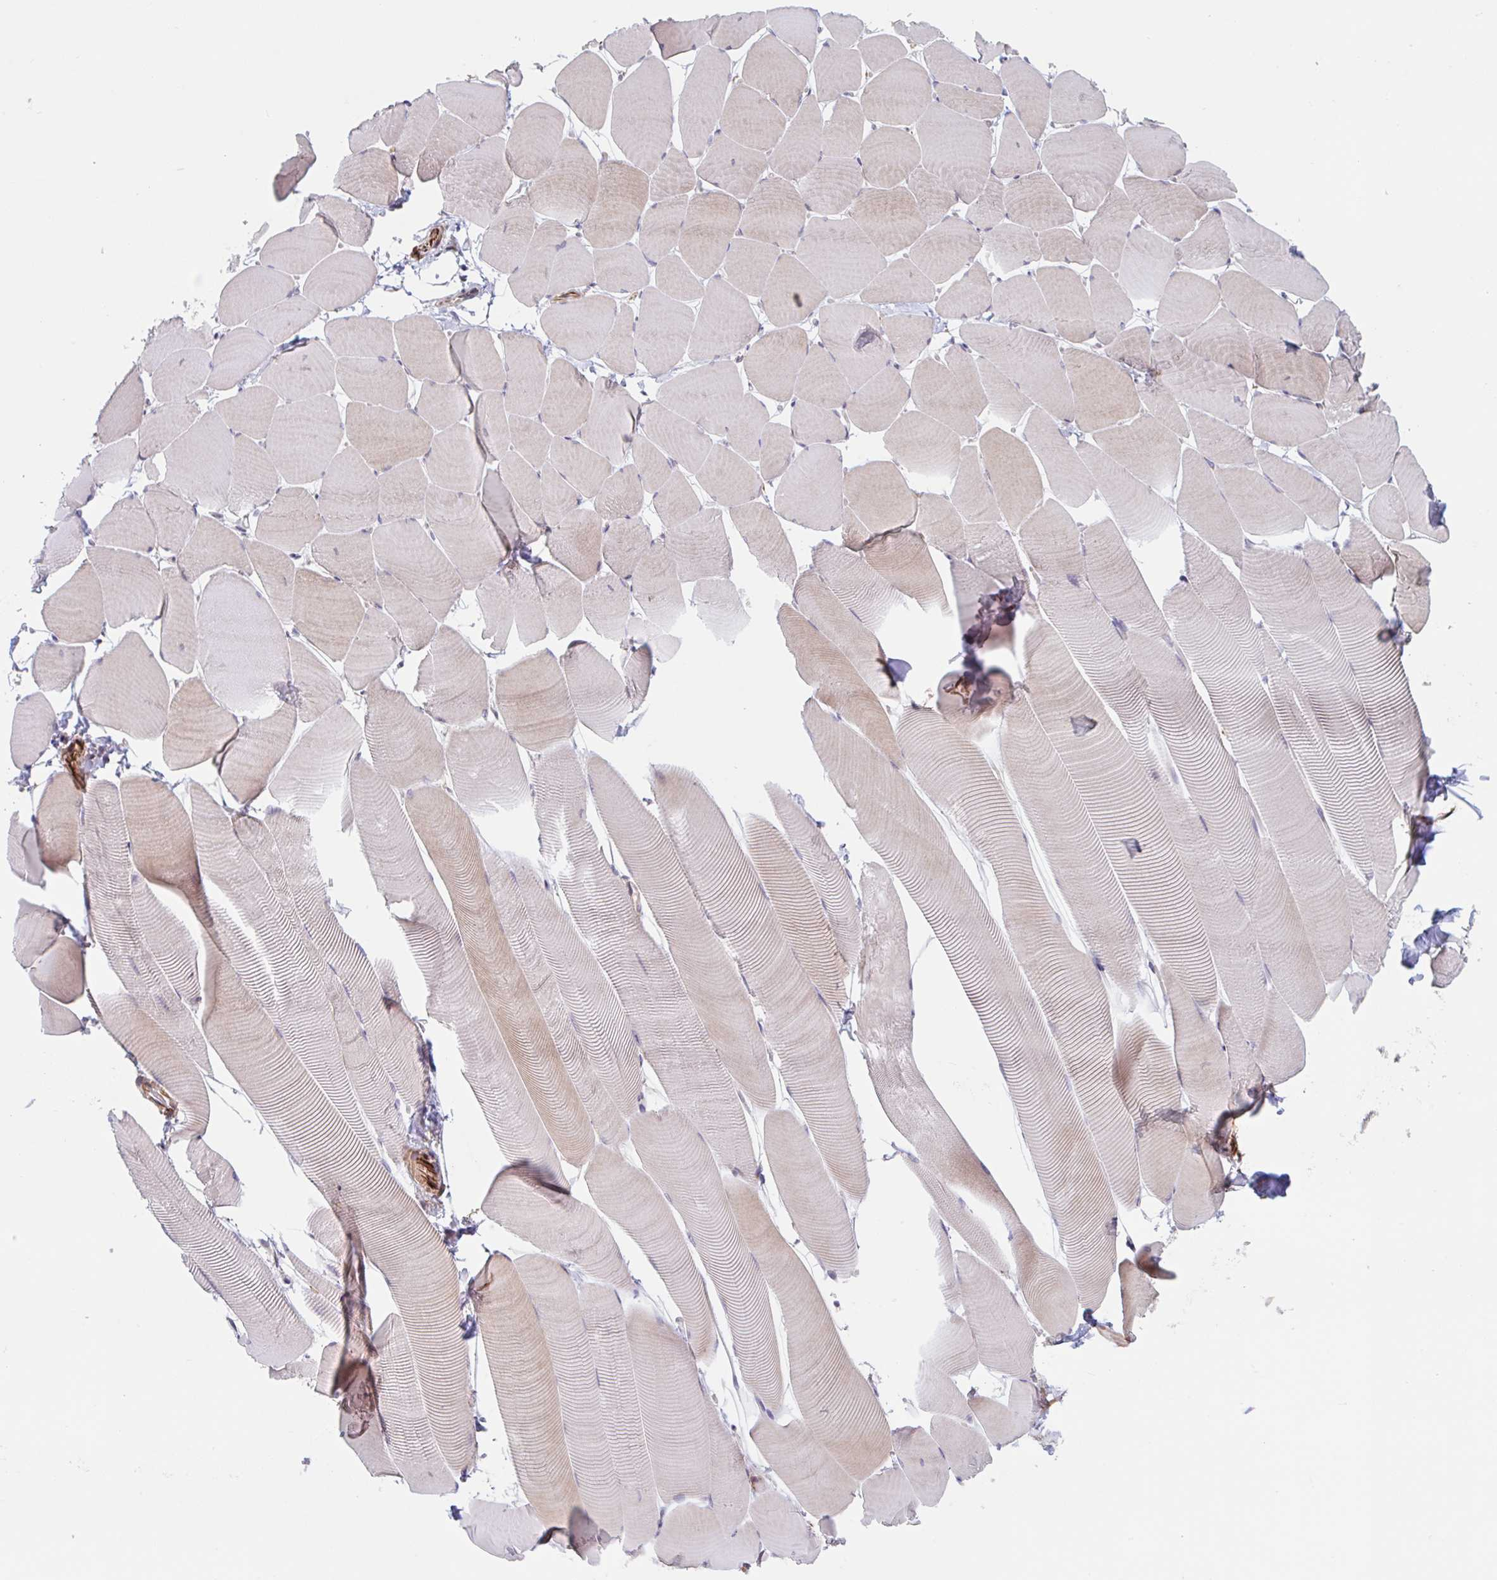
{"staining": {"intensity": "moderate", "quantity": "25%-75%", "location": "cytoplasmic/membranous"}, "tissue": "skeletal muscle", "cell_type": "Myocytes", "image_type": "normal", "snomed": [{"axis": "morphology", "description": "Normal tissue, NOS"}, {"axis": "topography", "description": "Skeletal muscle"}], "caption": "Myocytes display medium levels of moderate cytoplasmic/membranous expression in approximately 25%-75% of cells in normal skeletal muscle. (brown staining indicates protein expression, while blue staining denotes nuclei).", "gene": "NUB1", "patient": {"sex": "male", "age": 25}}